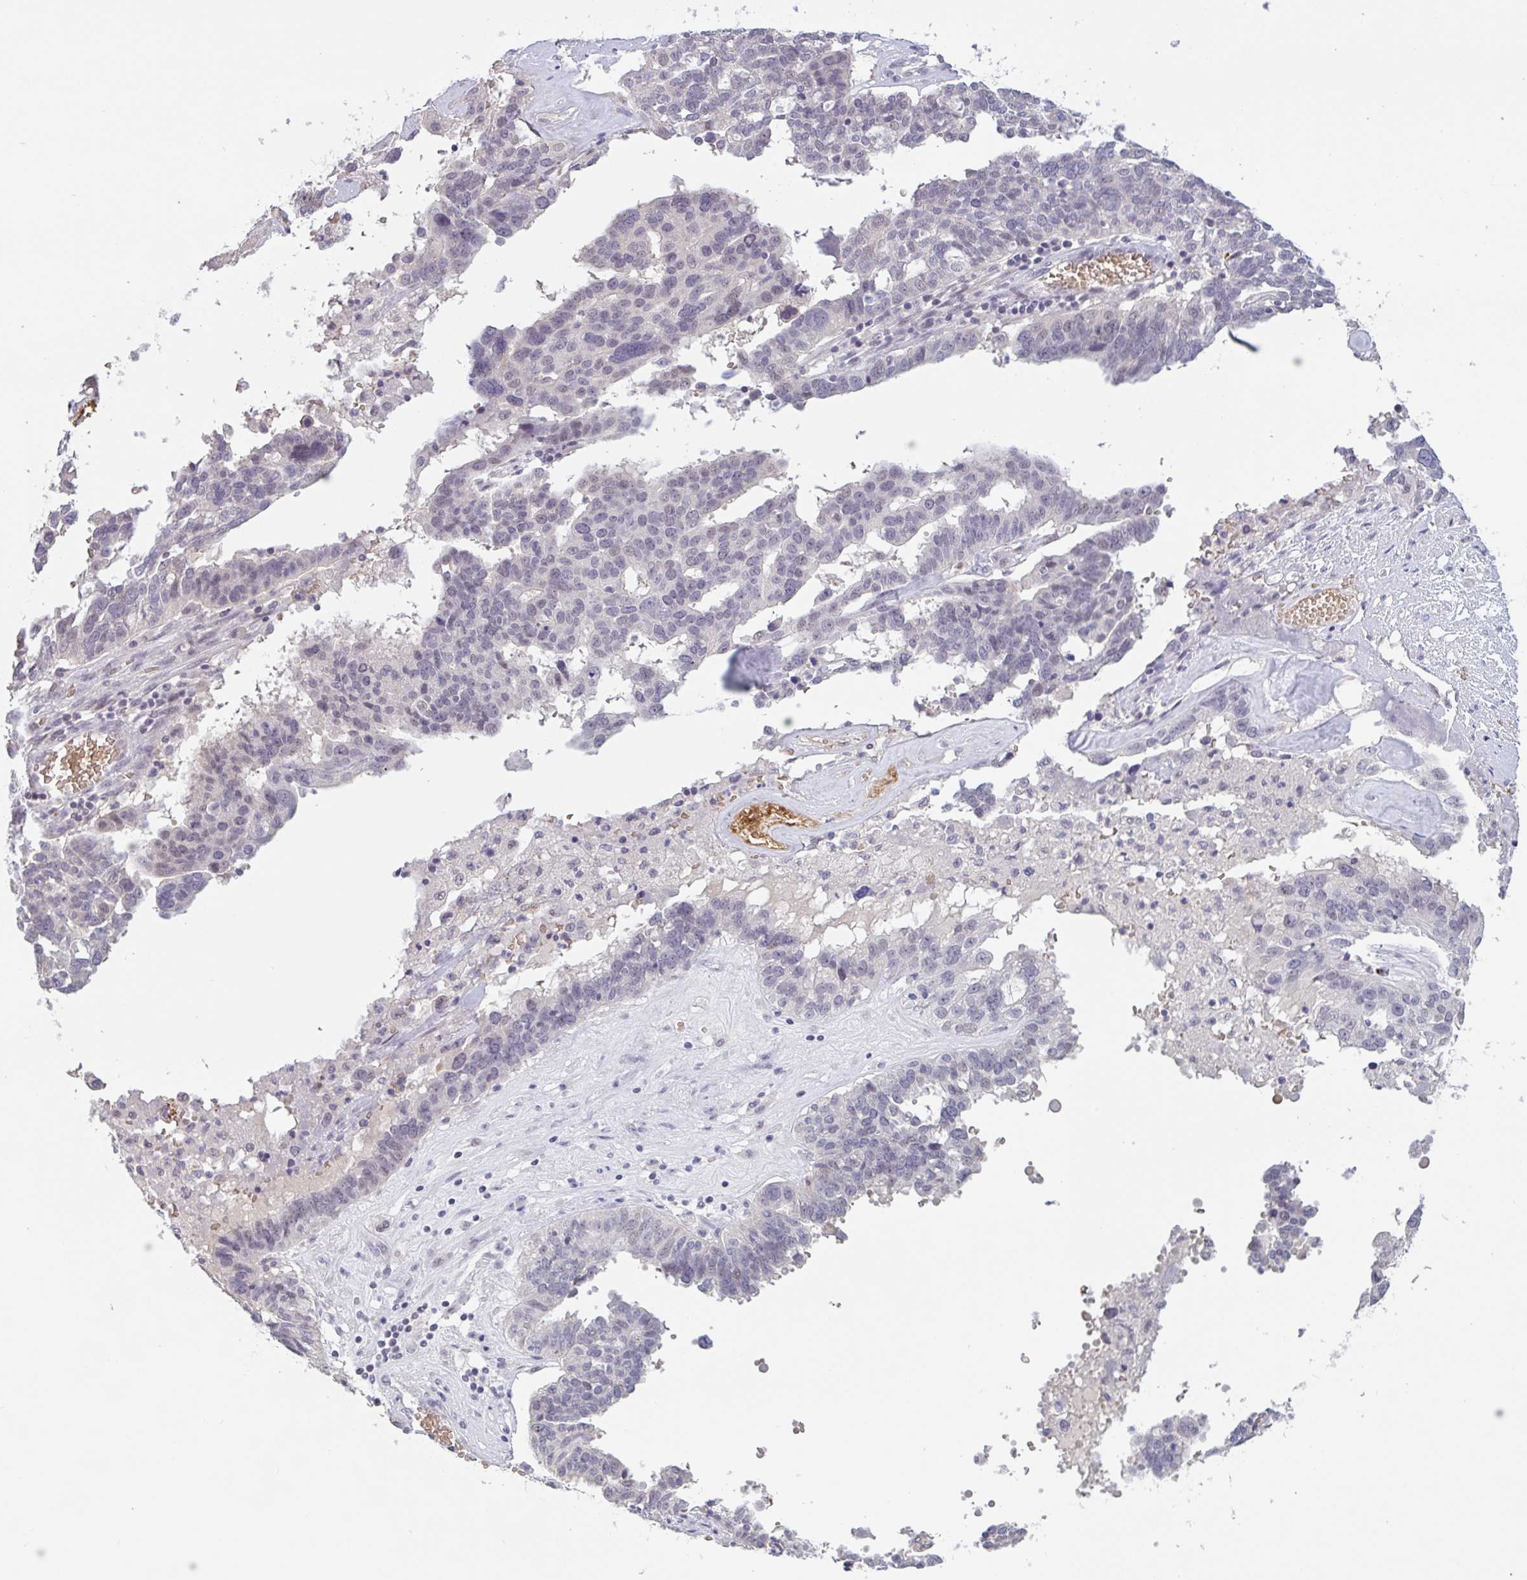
{"staining": {"intensity": "negative", "quantity": "none", "location": "none"}, "tissue": "ovarian cancer", "cell_type": "Tumor cells", "image_type": "cancer", "snomed": [{"axis": "morphology", "description": "Cystadenocarcinoma, serous, NOS"}, {"axis": "topography", "description": "Ovary"}], "caption": "Ovarian serous cystadenocarcinoma was stained to show a protein in brown. There is no significant positivity in tumor cells.", "gene": "RHAG", "patient": {"sex": "female", "age": 59}}